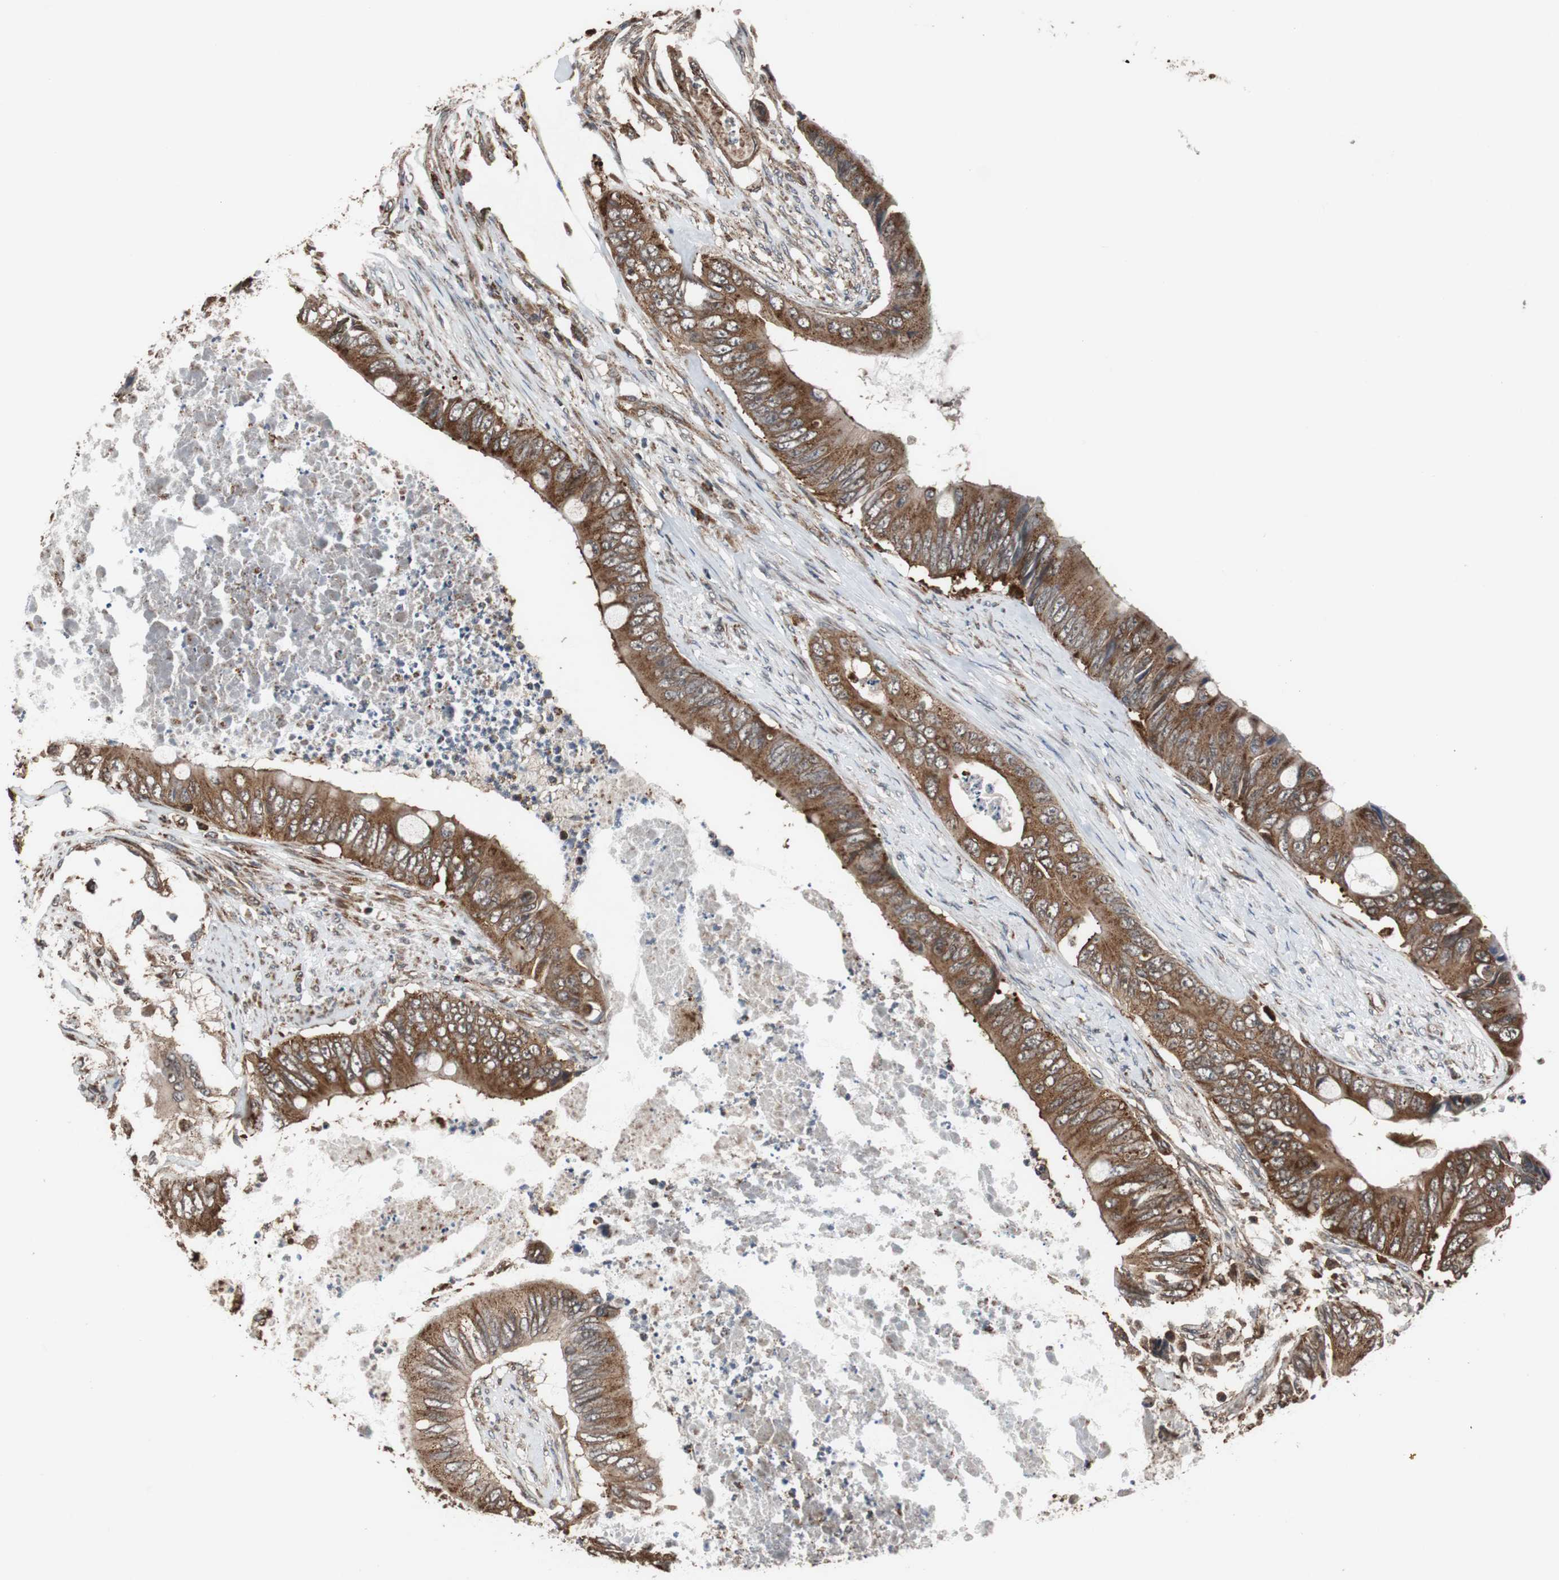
{"staining": {"intensity": "strong", "quantity": ">75%", "location": "cytoplasmic/membranous"}, "tissue": "colorectal cancer", "cell_type": "Tumor cells", "image_type": "cancer", "snomed": [{"axis": "morphology", "description": "Adenocarcinoma, NOS"}, {"axis": "topography", "description": "Rectum"}], "caption": "An image of adenocarcinoma (colorectal) stained for a protein exhibits strong cytoplasmic/membranous brown staining in tumor cells.", "gene": "USP10", "patient": {"sex": "female", "age": 77}}